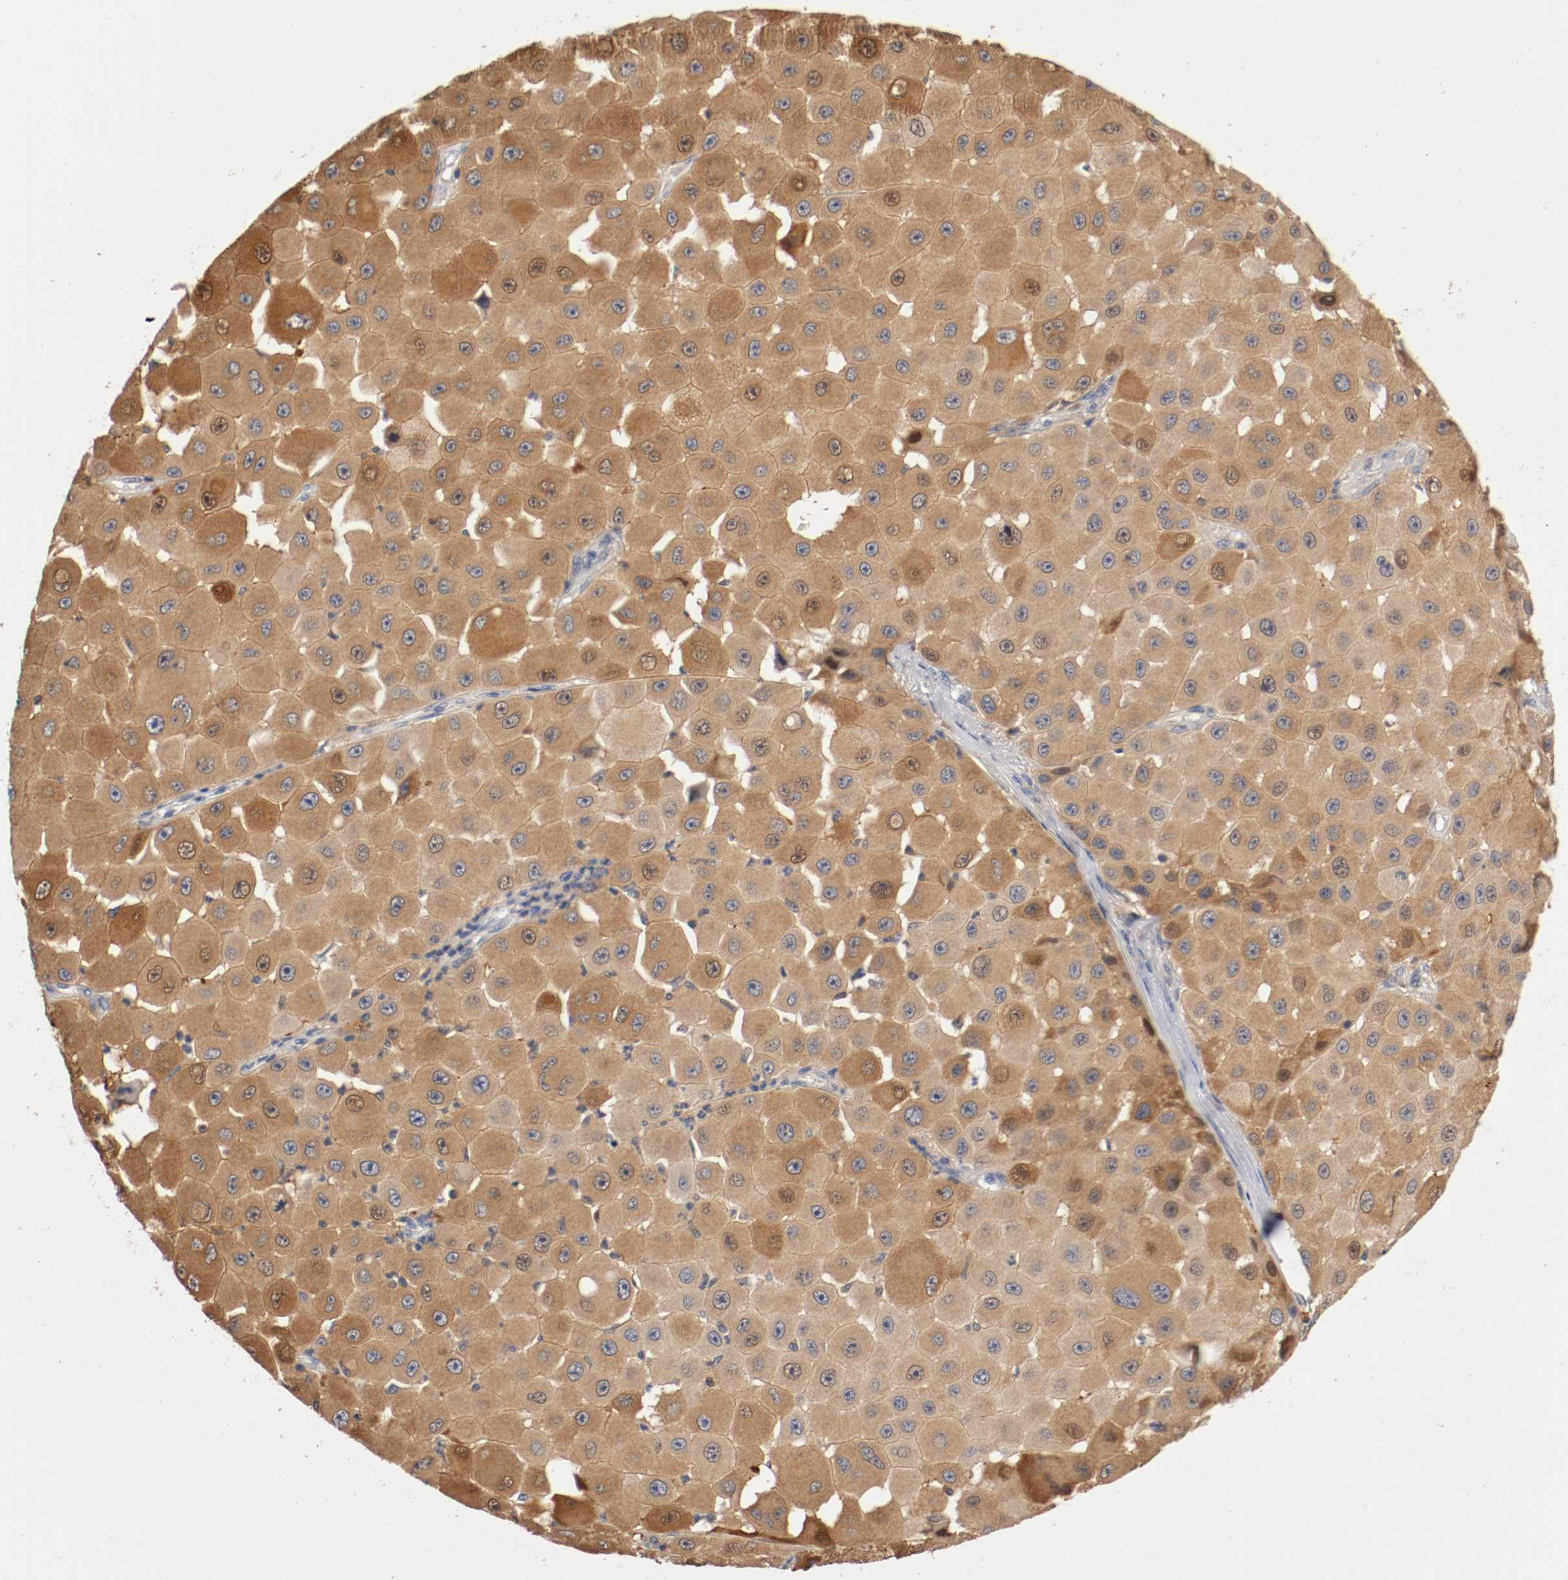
{"staining": {"intensity": "moderate", "quantity": ">75%", "location": "cytoplasmic/membranous"}, "tissue": "melanoma", "cell_type": "Tumor cells", "image_type": "cancer", "snomed": [{"axis": "morphology", "description": "Malignant melanoma, NOS"}, {"axis": "topography", "description": "Skin"}], "caption": "Protein analysis of melanoma tissue exhibits moderate cytoplasmic/membranous expression in approximately >75% of tumor cells. (DAB IHC, brown staining for protein, blue staining for nuclei).", "gene": "RBM23", "patient": {"sex": "female", "age": 81}}